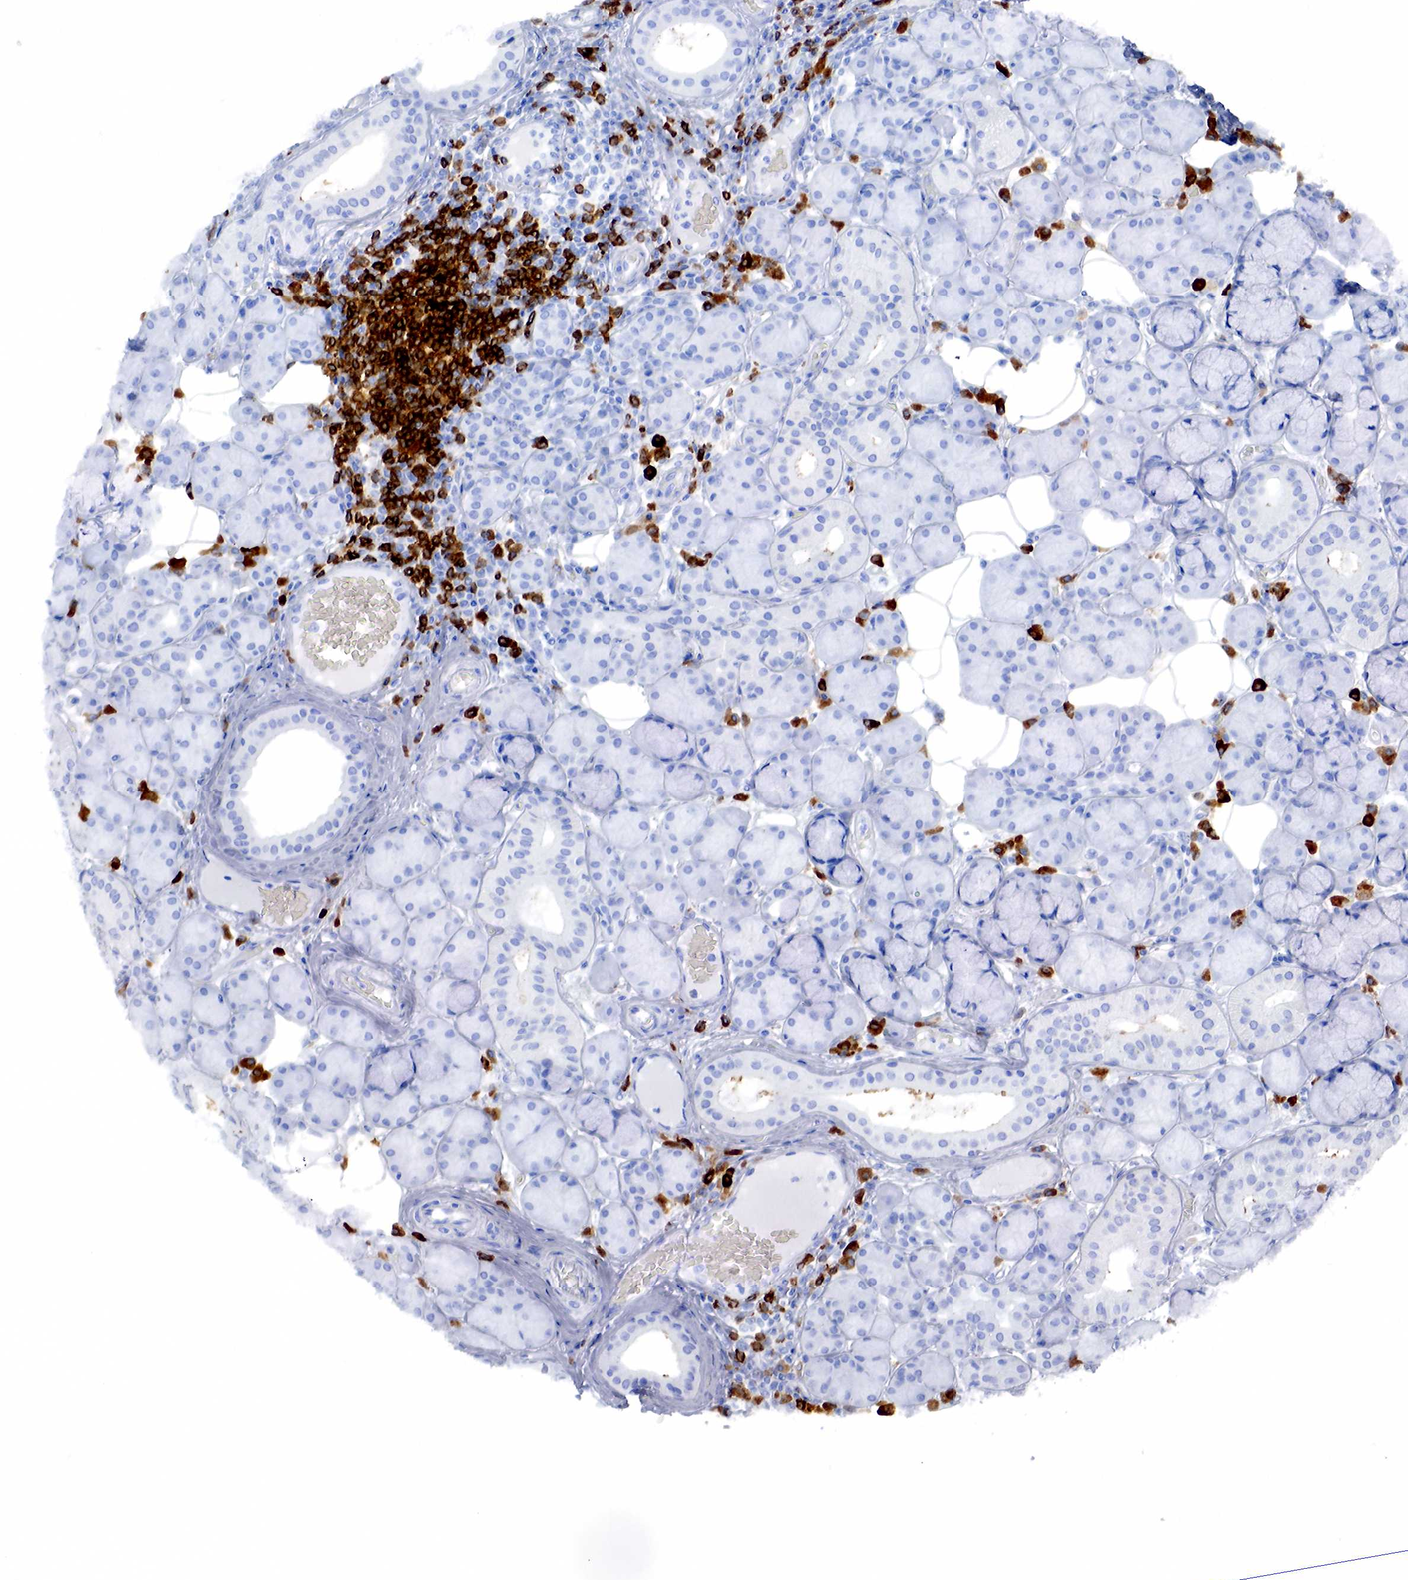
{"staining": {"intensity": "negative", "quantity": "none", "location": "none"}, "tissue": "salivary gland", "cell_type": "Glandular cells", "image_type": "normal", "snomed": [{"axis": "morphology", "description": "Normal tissue, NOS"}, {"axis": "topography", "description": "Salivary gland"}], "caption": "There is no significant expression in glandular cells of salivary gland. (Stains: DAB (3,3'-diaminobenzidine) immunohistochemistry with hematoxylin counter stain, Microscopy: brightfield microscopy at high magnification).", "gene": "CD79A", "patient": {"sex": "male", "age": 54}}